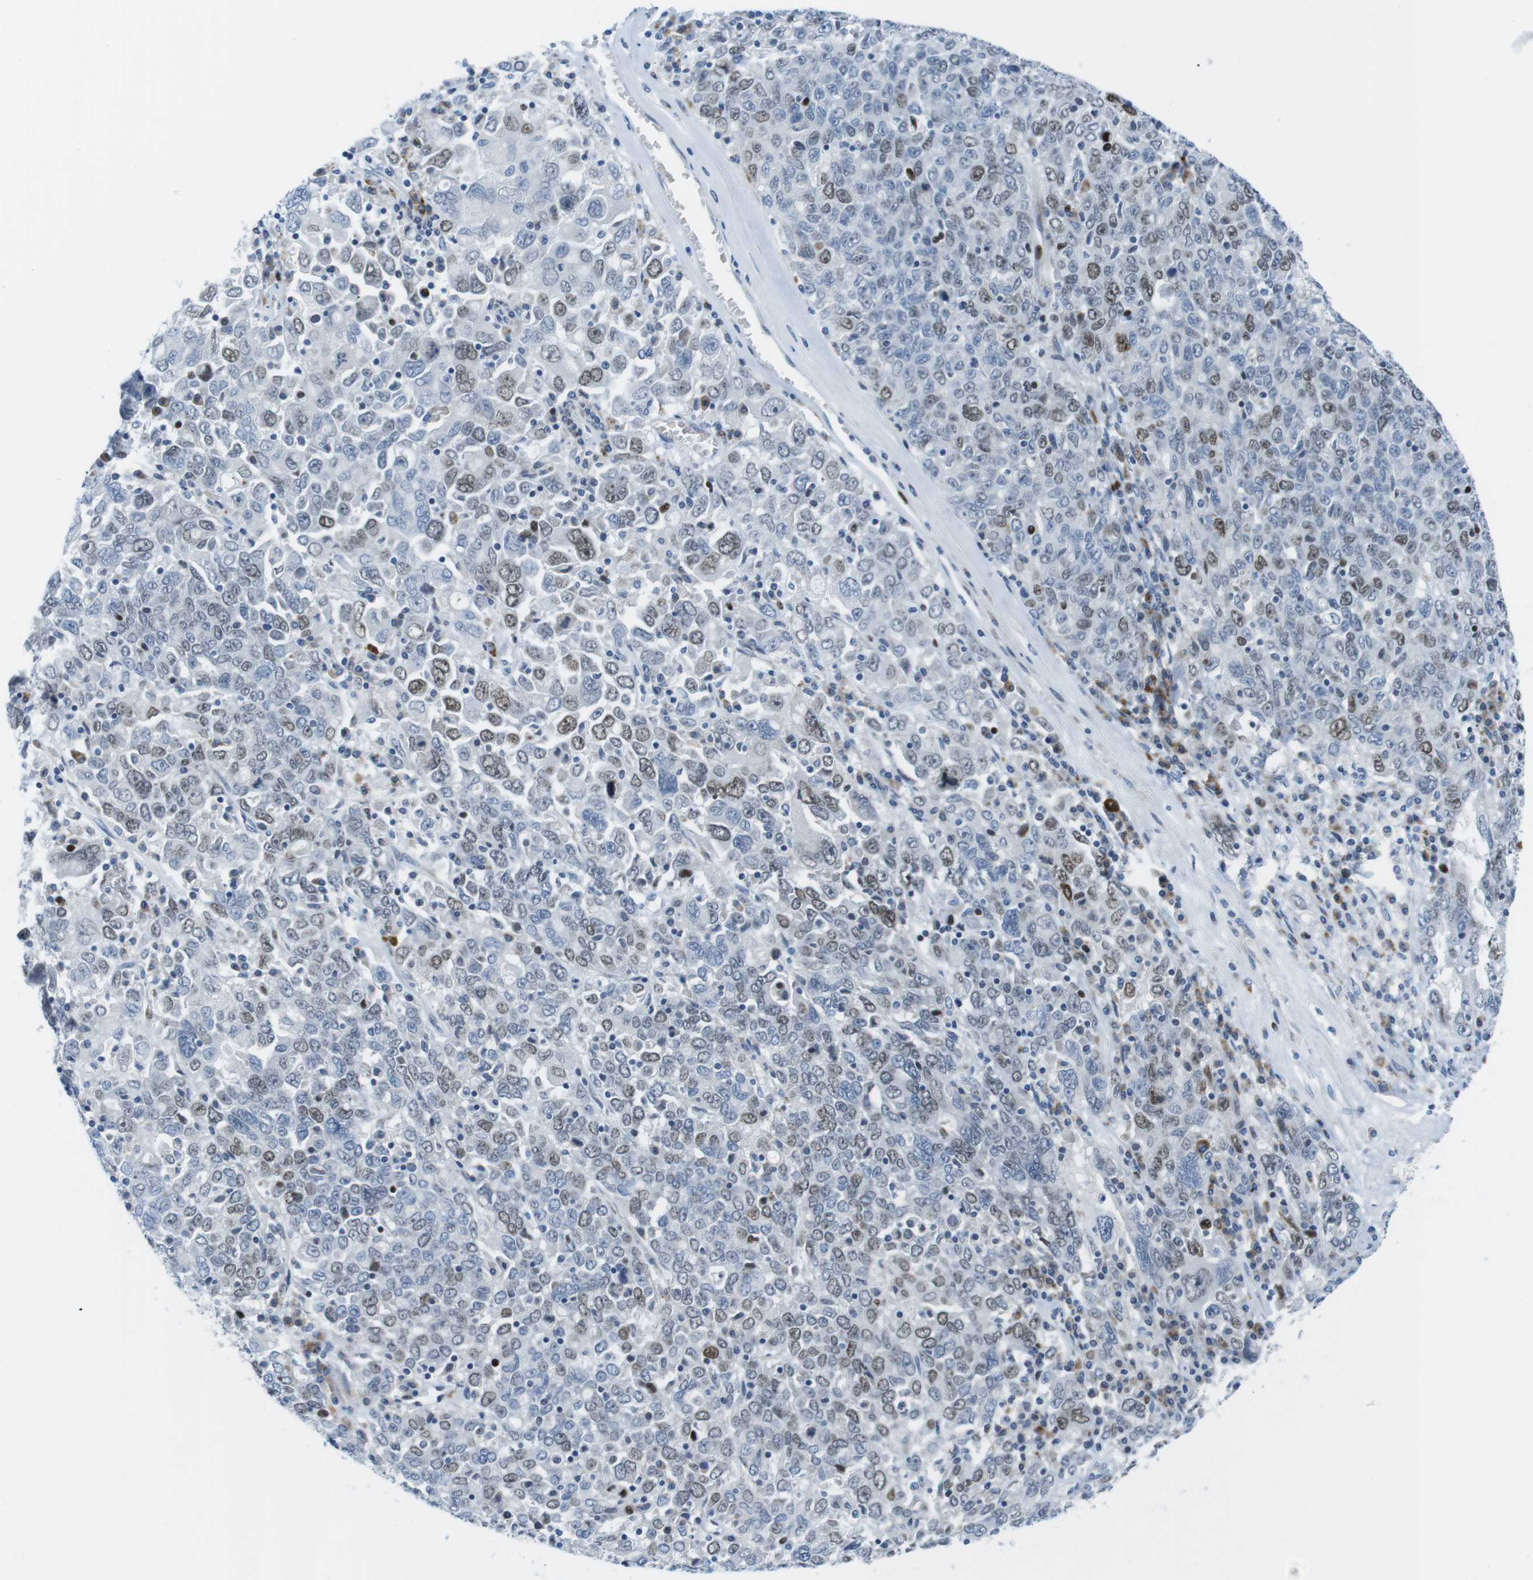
{"staining": {"intensity": "moderate", "quantity": "25%-75%", "location": "nuclear"}, "tissue": "ovarian cancer", "cell_type": "Tumor cells", "image_type": "cancer", "snomed": [{"axis": "morphology", "description": "Carcinoma, endometroid"}, {"axis": "topography", "description": "Ovary"}], "caption": "Approximately 25%-75% of tumor cells in human endometroid carcinoma (ovarian) show moderate nuclear protein expression as visualized by brown immunohistochemical staining.", "gene": "CHAF1A", "patient": {"sex": "female", "age": 62}}